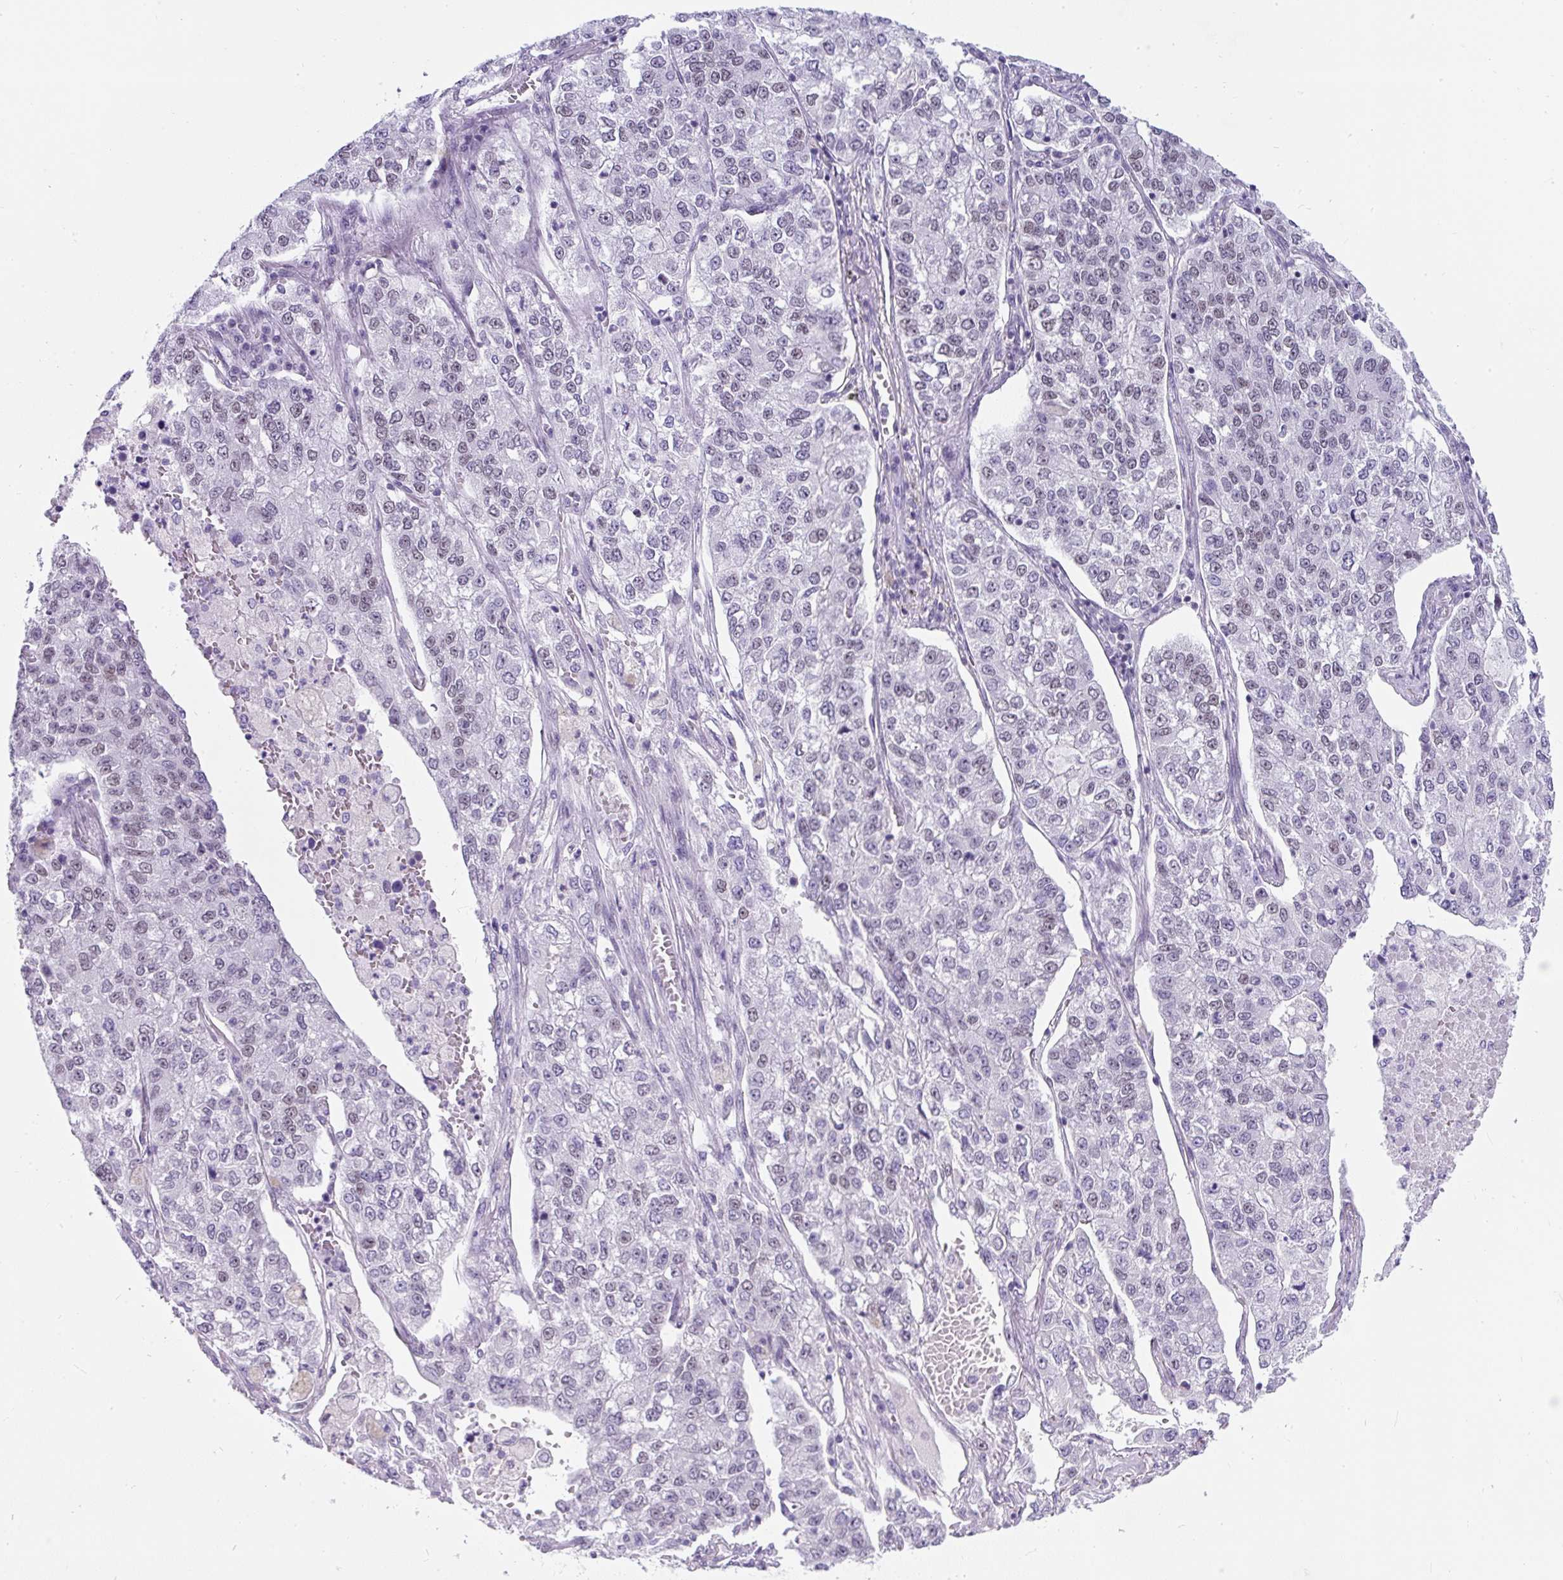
{"staining": {"intensity": "negative", "quantity": "none", "location": "none"}, "tissue": "lung cancer", "cell_type": "Tumor cells", "image_type": "cancer", "snomed": [{"axis": "morphology", "description": "Adenocarcinoma, NOS"}, {"axis": "topography", "description": "Lung"}], "caption": "Tumor cells are negative for protein expression in human adenocarcinoma (lung).", "gene": "PLCXD2", "patient": {"sex": "male", "age": 49}}